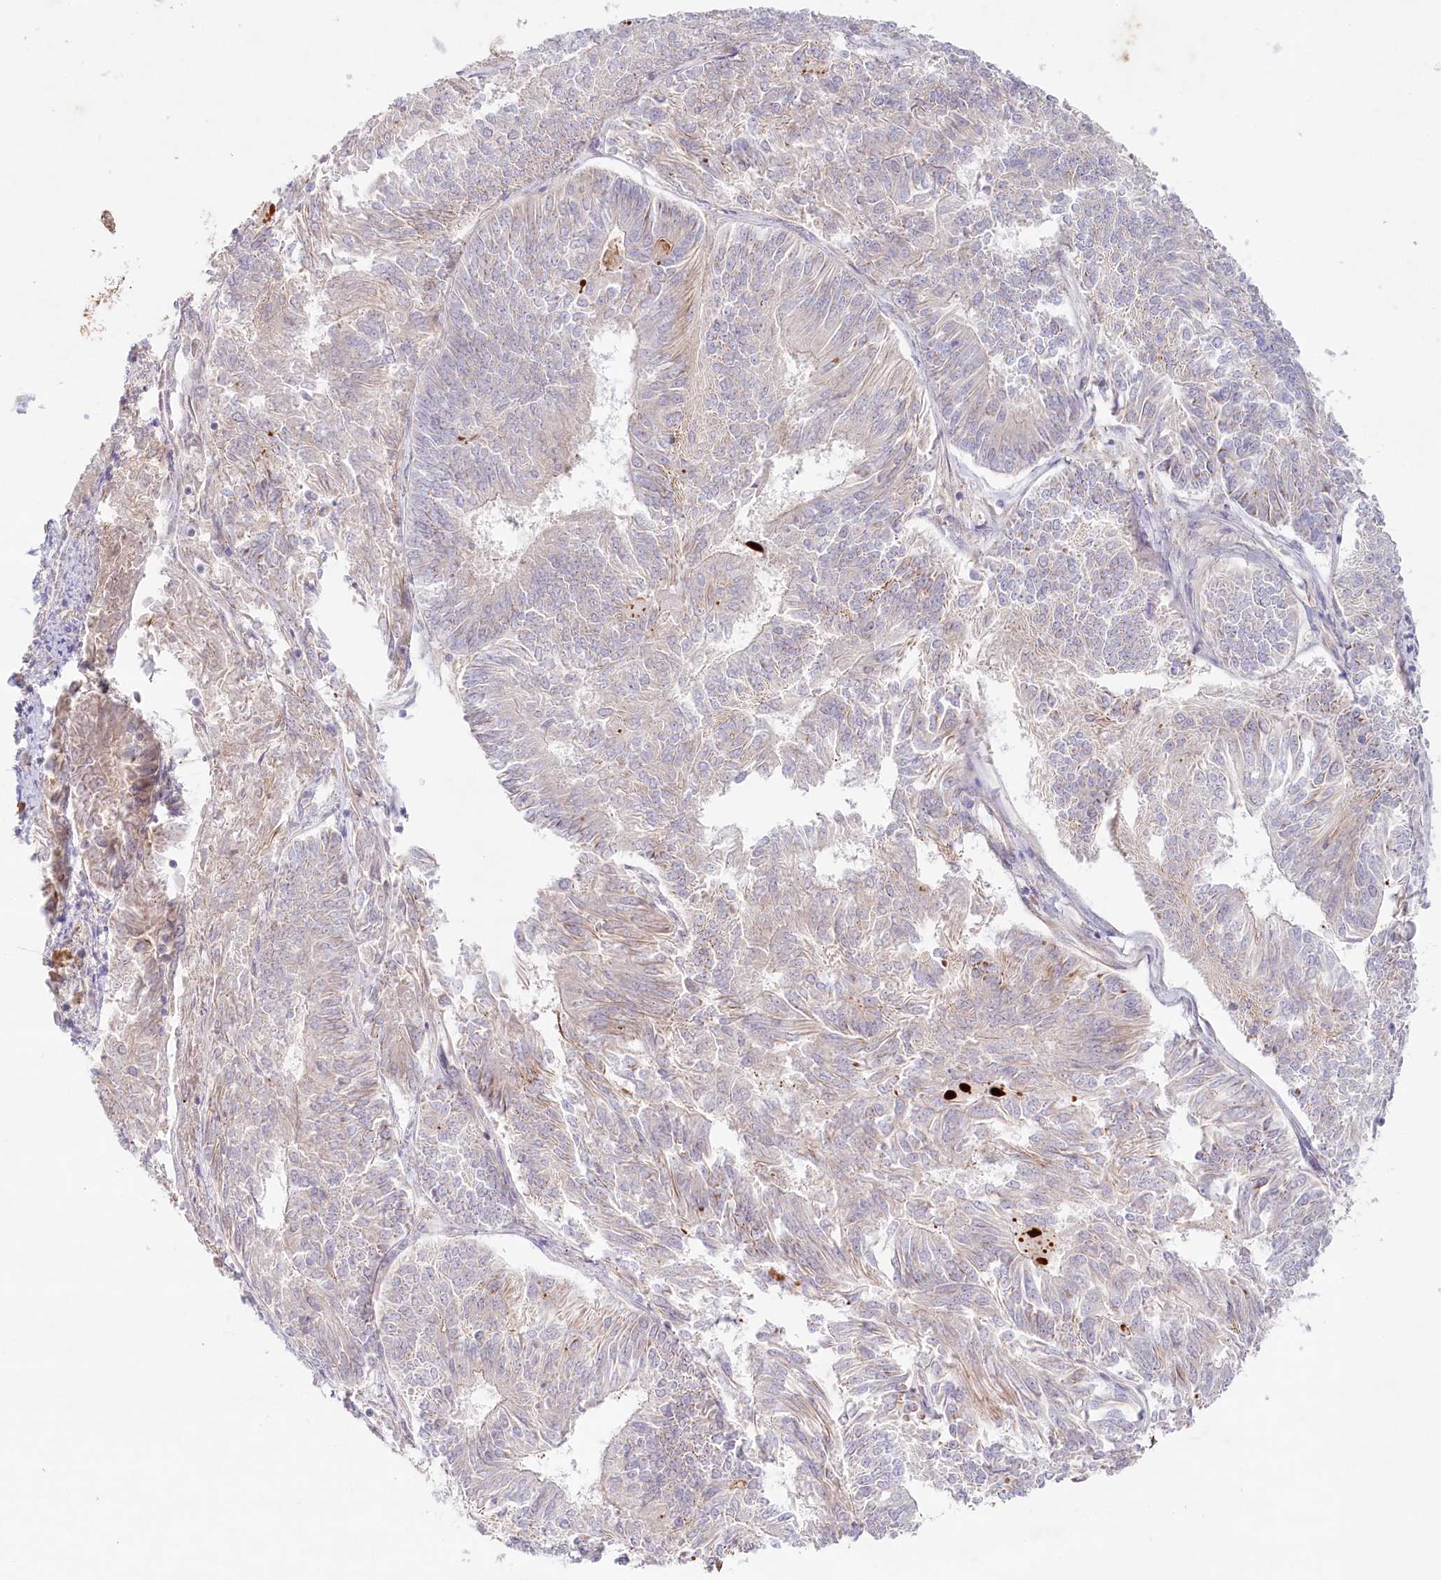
{"staining": {"intensity": "negative", "quantity": "none", "location": "none"}, "tissue": "endometrial cancer", "cell_type": "Tumor cells", "image_type": "cancer", "snomed": [{"axis": "morphology", "description": "Adenocarcinoma, NOS"}, {"axis": "topography", "description": "Endometrium"}], "caption": "Tumor cells are negative for protein expression in human endometrial cancer.", "gene": "TNIP1", "patient": {"sex": "female", "age": 58}}